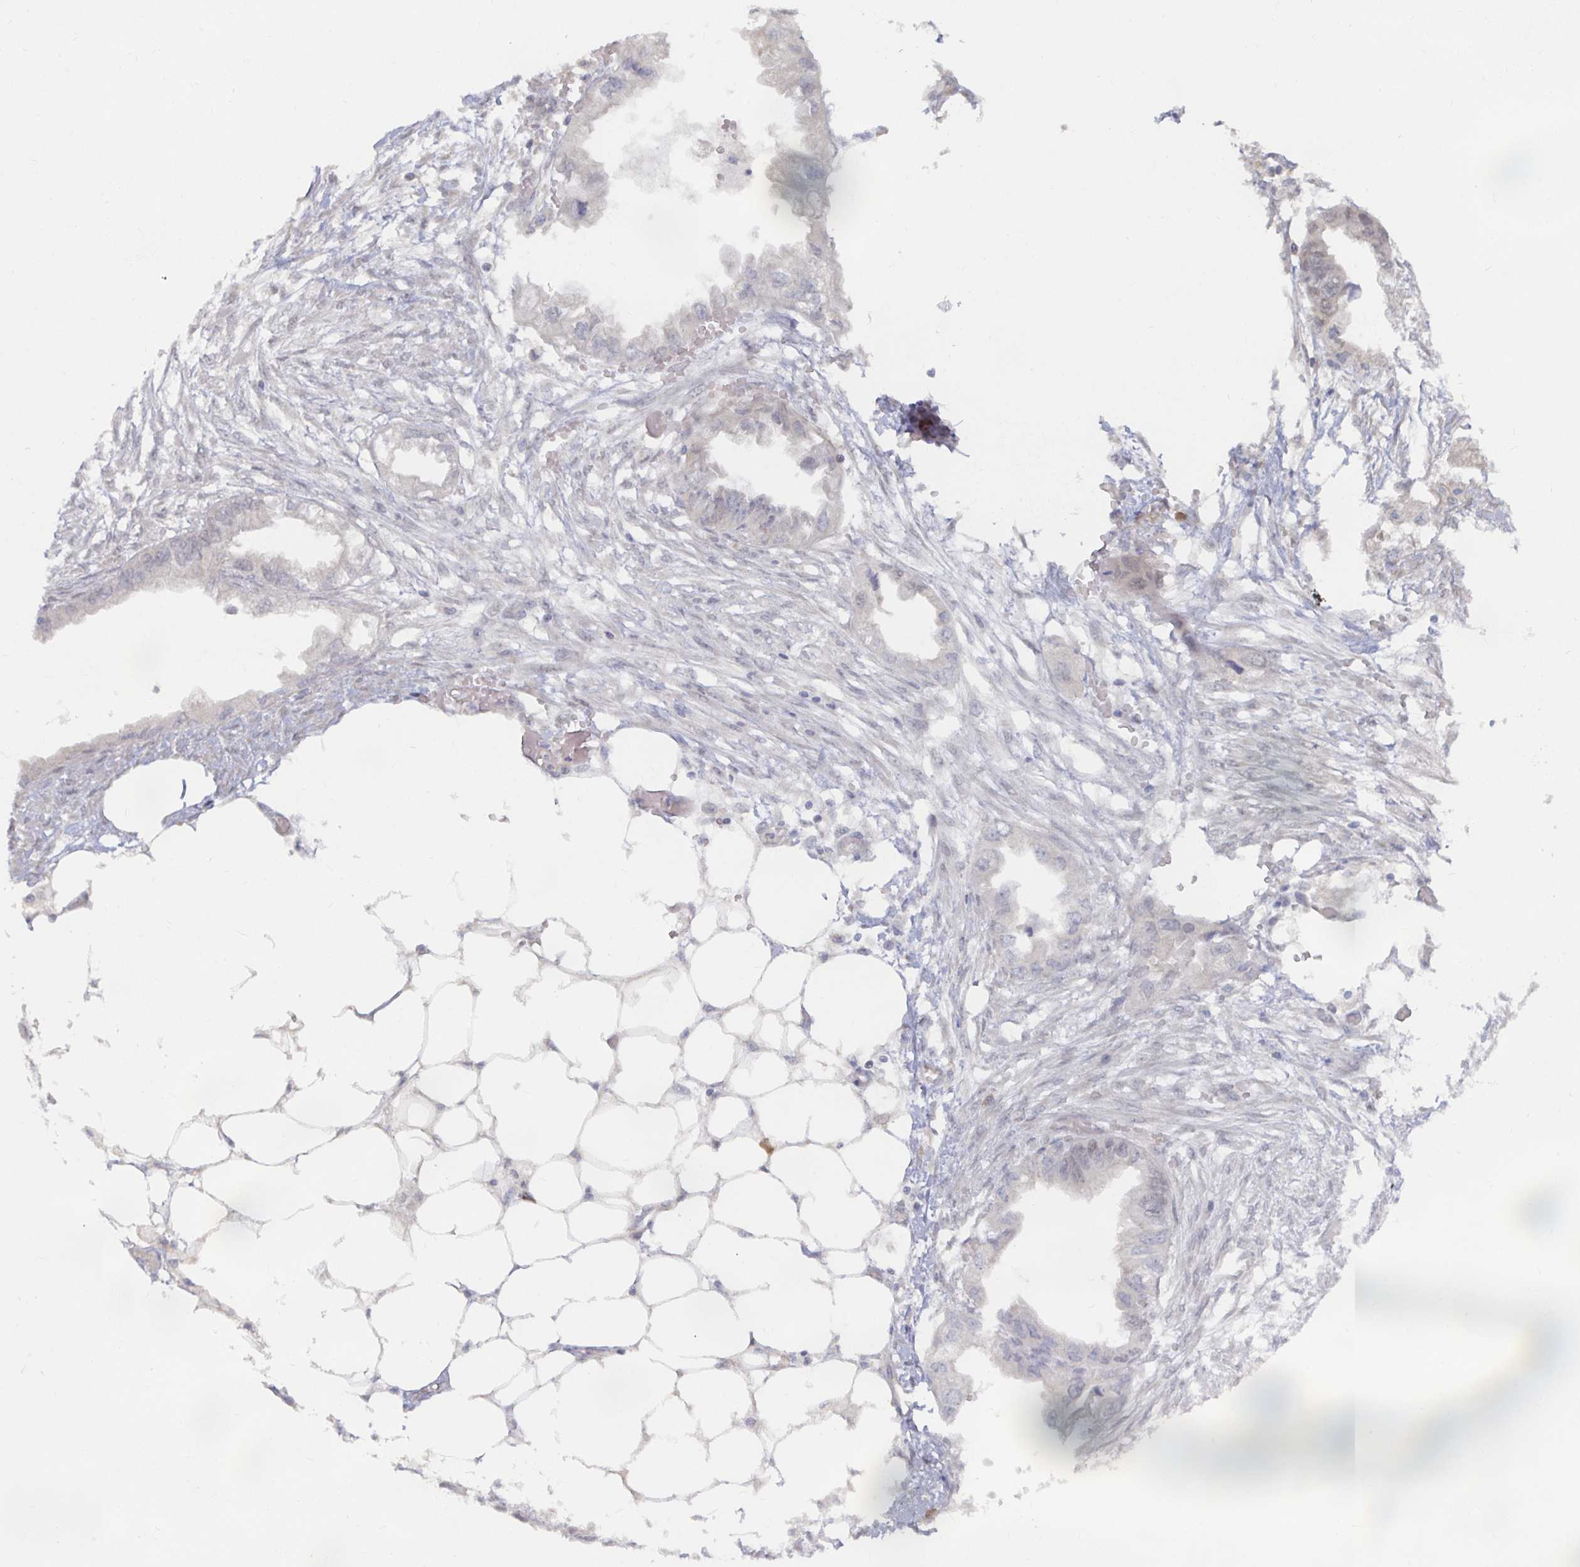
{"staining": {"intensity": "negative", "quantity": "none", "location": "none"}, "tissue": "endometrial cancer", "cell_type": "Tumor cells", "image_type": "cancer", "snomed": [{"axis": "morphology", "description": "Adenocarcinoma, NOS"}, {"axis": "morphology", "description": "Adenocarcinoma, metastatic, NOS"}, {"axis": "topography", "description": "Adipose tissue"}, {"axis": "topography", "description": "Endometrium"}], "caption": "Protein analysis of adenocarcinoma (endometrial) exhibits no significant expression in tumor cells. The staining was performed using DAB to visualize the protein expression in brown, while the nuclei were stained in blue with hematoxylin (Magnification: 20x).", "gene": "MEIS1", "patient": {"sex": "female", "age": 67}}